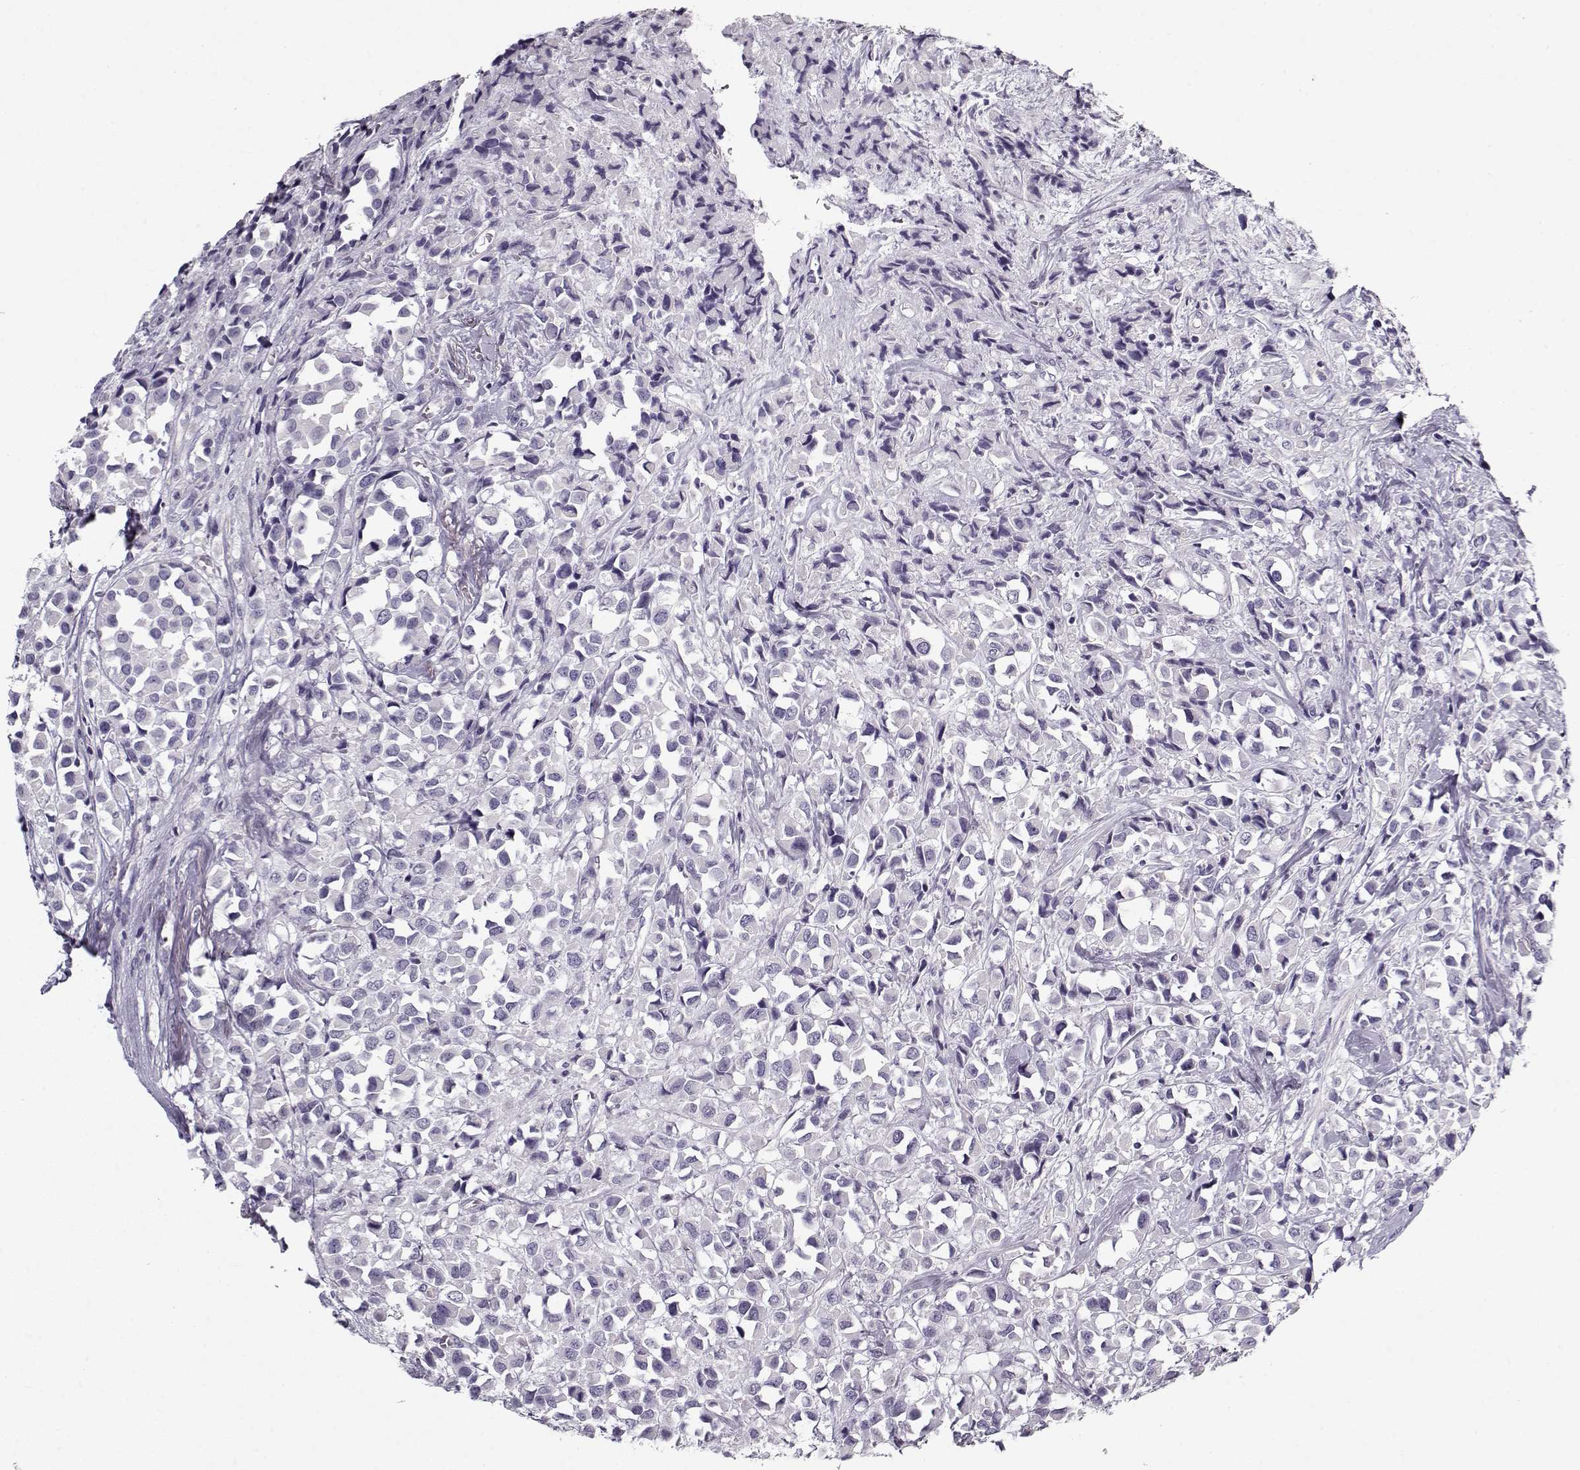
{"staining": {"intensity": "negative", "quantity": "none", "location": "none"}, "tissue": "breast cancer", "cell_type": "Tumor cells", "image_type": "cancer", "snomed": [{"axis": "morphology", "description": "Duct carcinoma"}, {"axis": "topography", "description": "Breast"}], "caption": "Immunohistochemistry (IHC) image of human intraductal carcinoma (breast) stained for a protein (brown), which exhibits no expression in tumor cells. The staining is performed using DAB brown chromogen with nuclei counter-stained in using hematoxylin.", "gene": "CCDC136", "patient": {"sex": "female", "age": 61}}